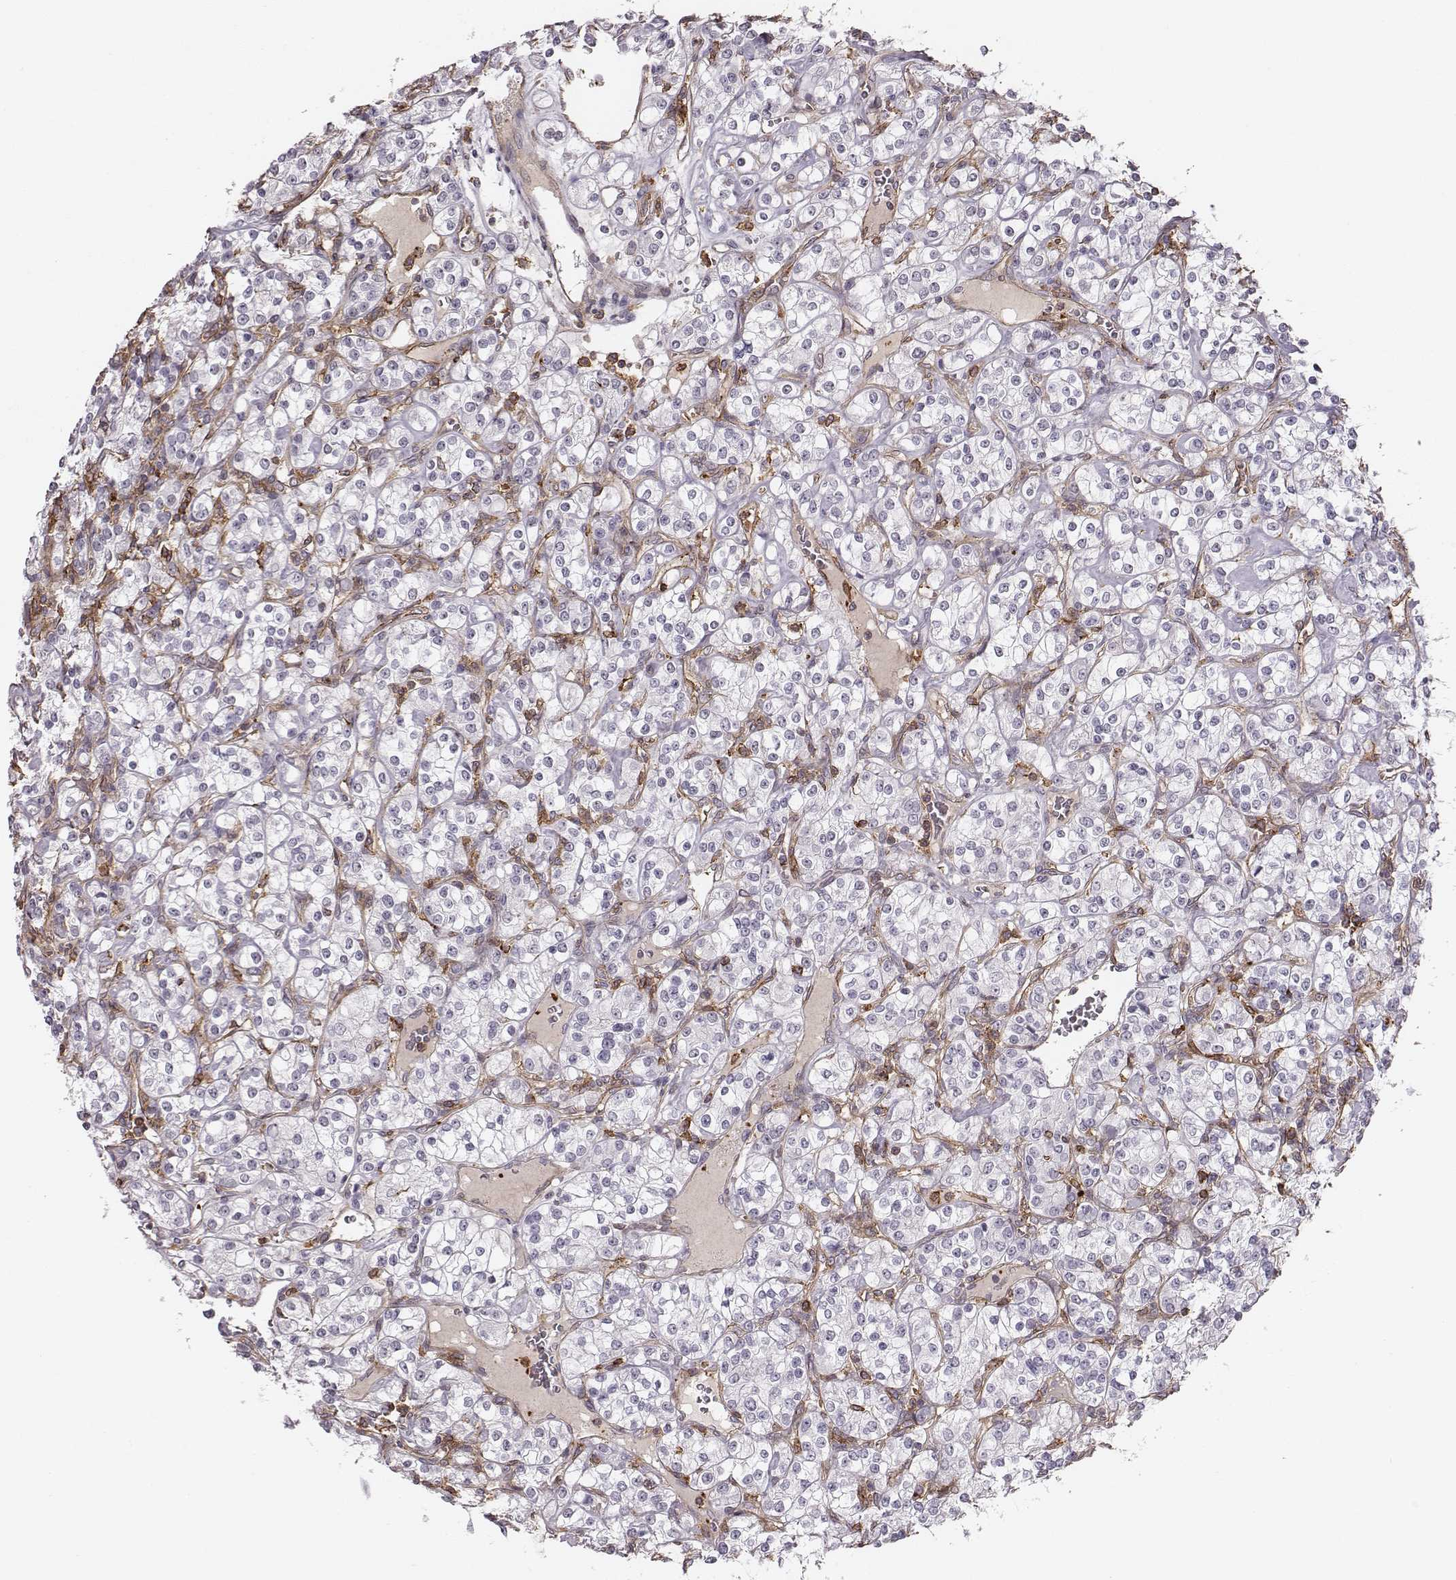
{"staining": {"intensity": "negative", "quantity": "none", "location": "none"}, "tissue": "renal cancer", "cell_type": "Tumor cells", "image_type": "cancer", "snomed": [{"axis": "morphology", "description": "Adenocarcinoma, NOS"}, {"axis": "topography", "description": "Kidney"}], "caption": "Tumor cells are negative for brown protein staining in renal cancer.", "gene": "ZYX", "patient": {"sex": "male", "age": 77}}